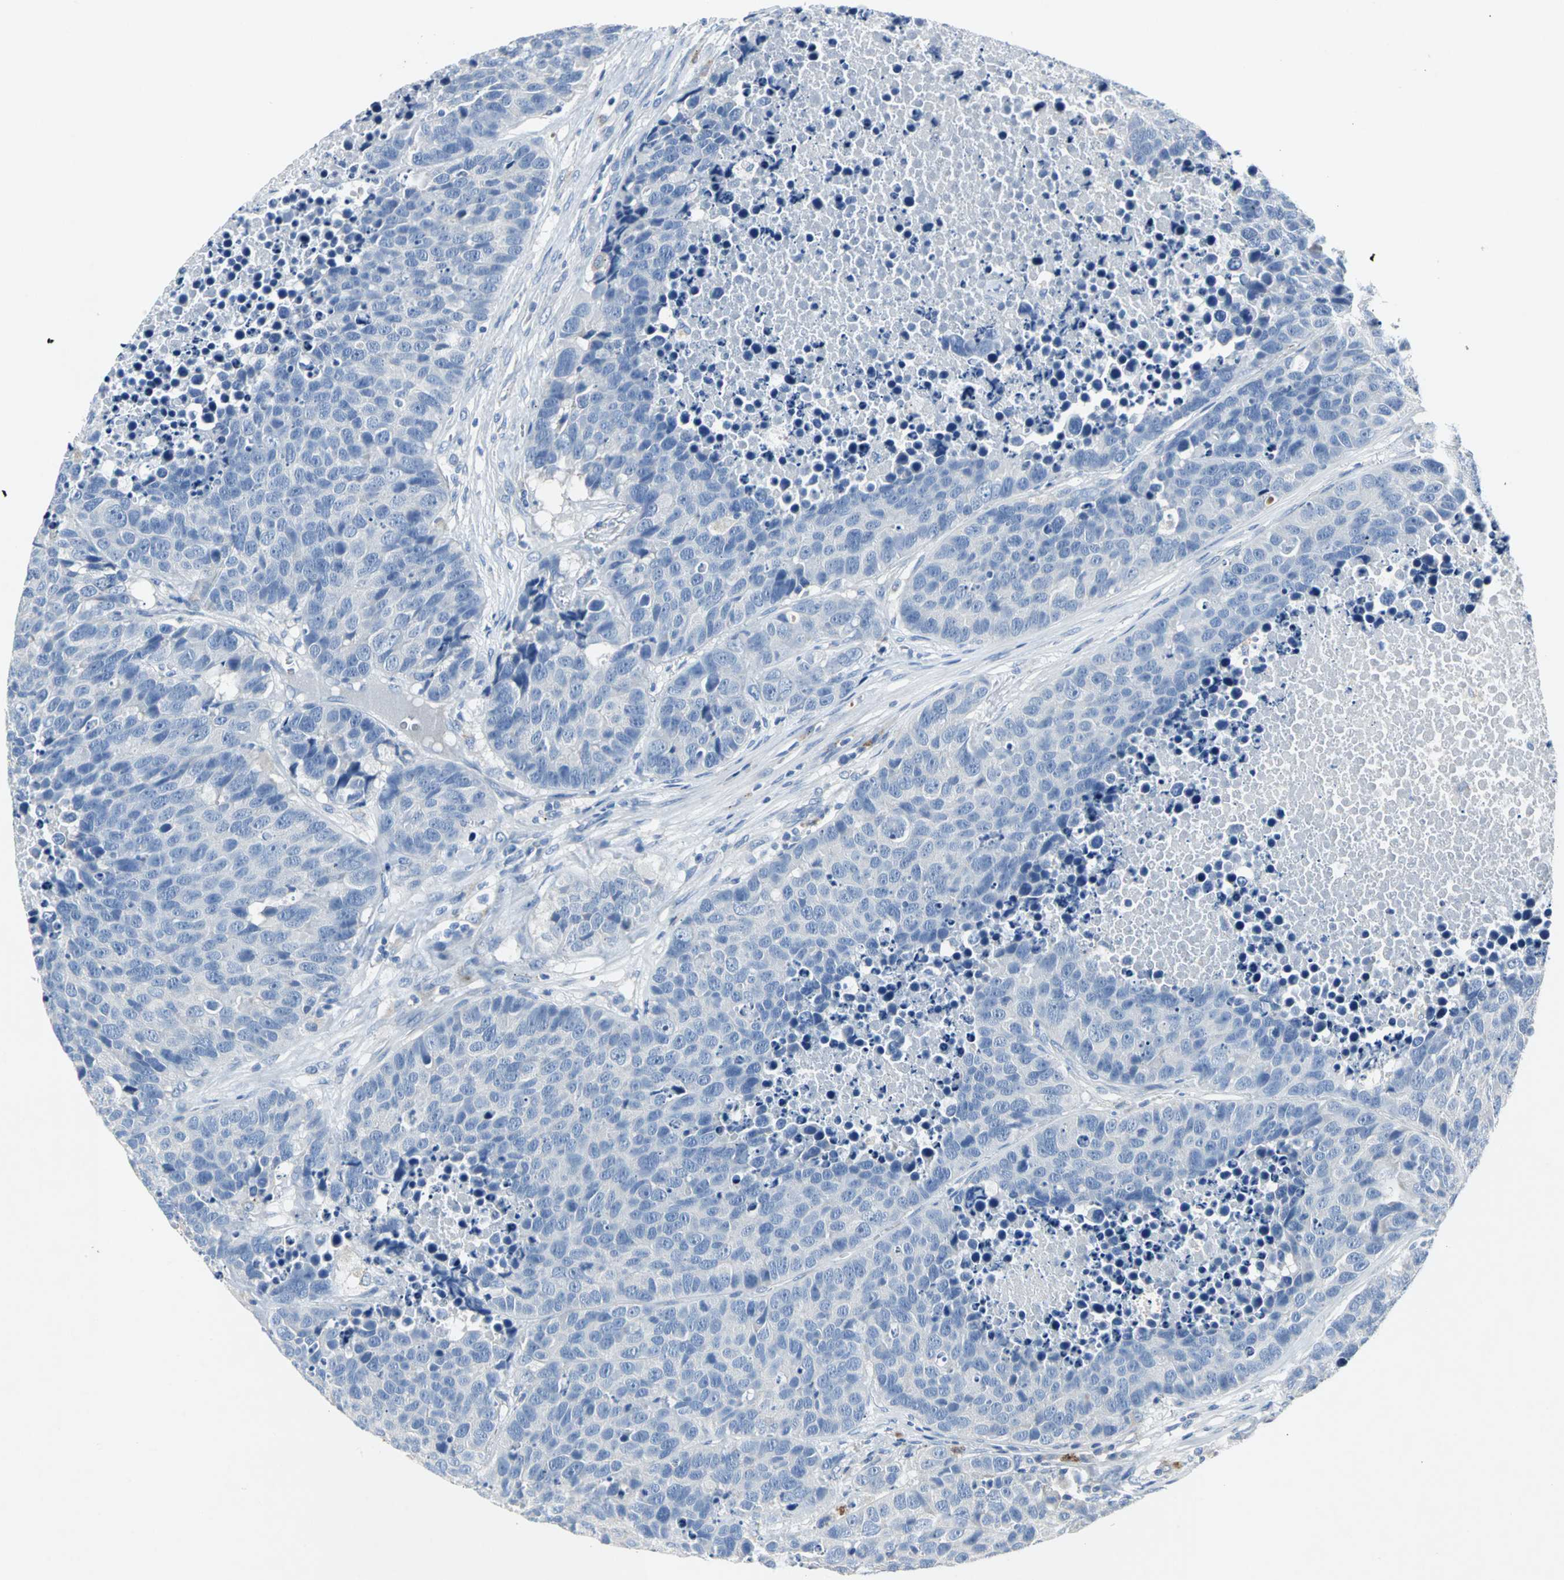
{"staining": {"intensity": "negative", "quantity": "none", "location": "none"}, "tissue": "carcinoid", "cell_type": "Tumor cells", "image_type": "cancer", "snomed": [{"axis": "morphology", "description": "Carcinoid, malignant, NOS"}, {"axis": "topography", "description": "Lung"}], "caption": "The immunohistochemistry (IHC) image has no significant expression in tumor cells of carcinoid tissue. Nuclei are stained in blue.", "gene": "EFNB3", "patient": {"sex": "male", "age": 60}}